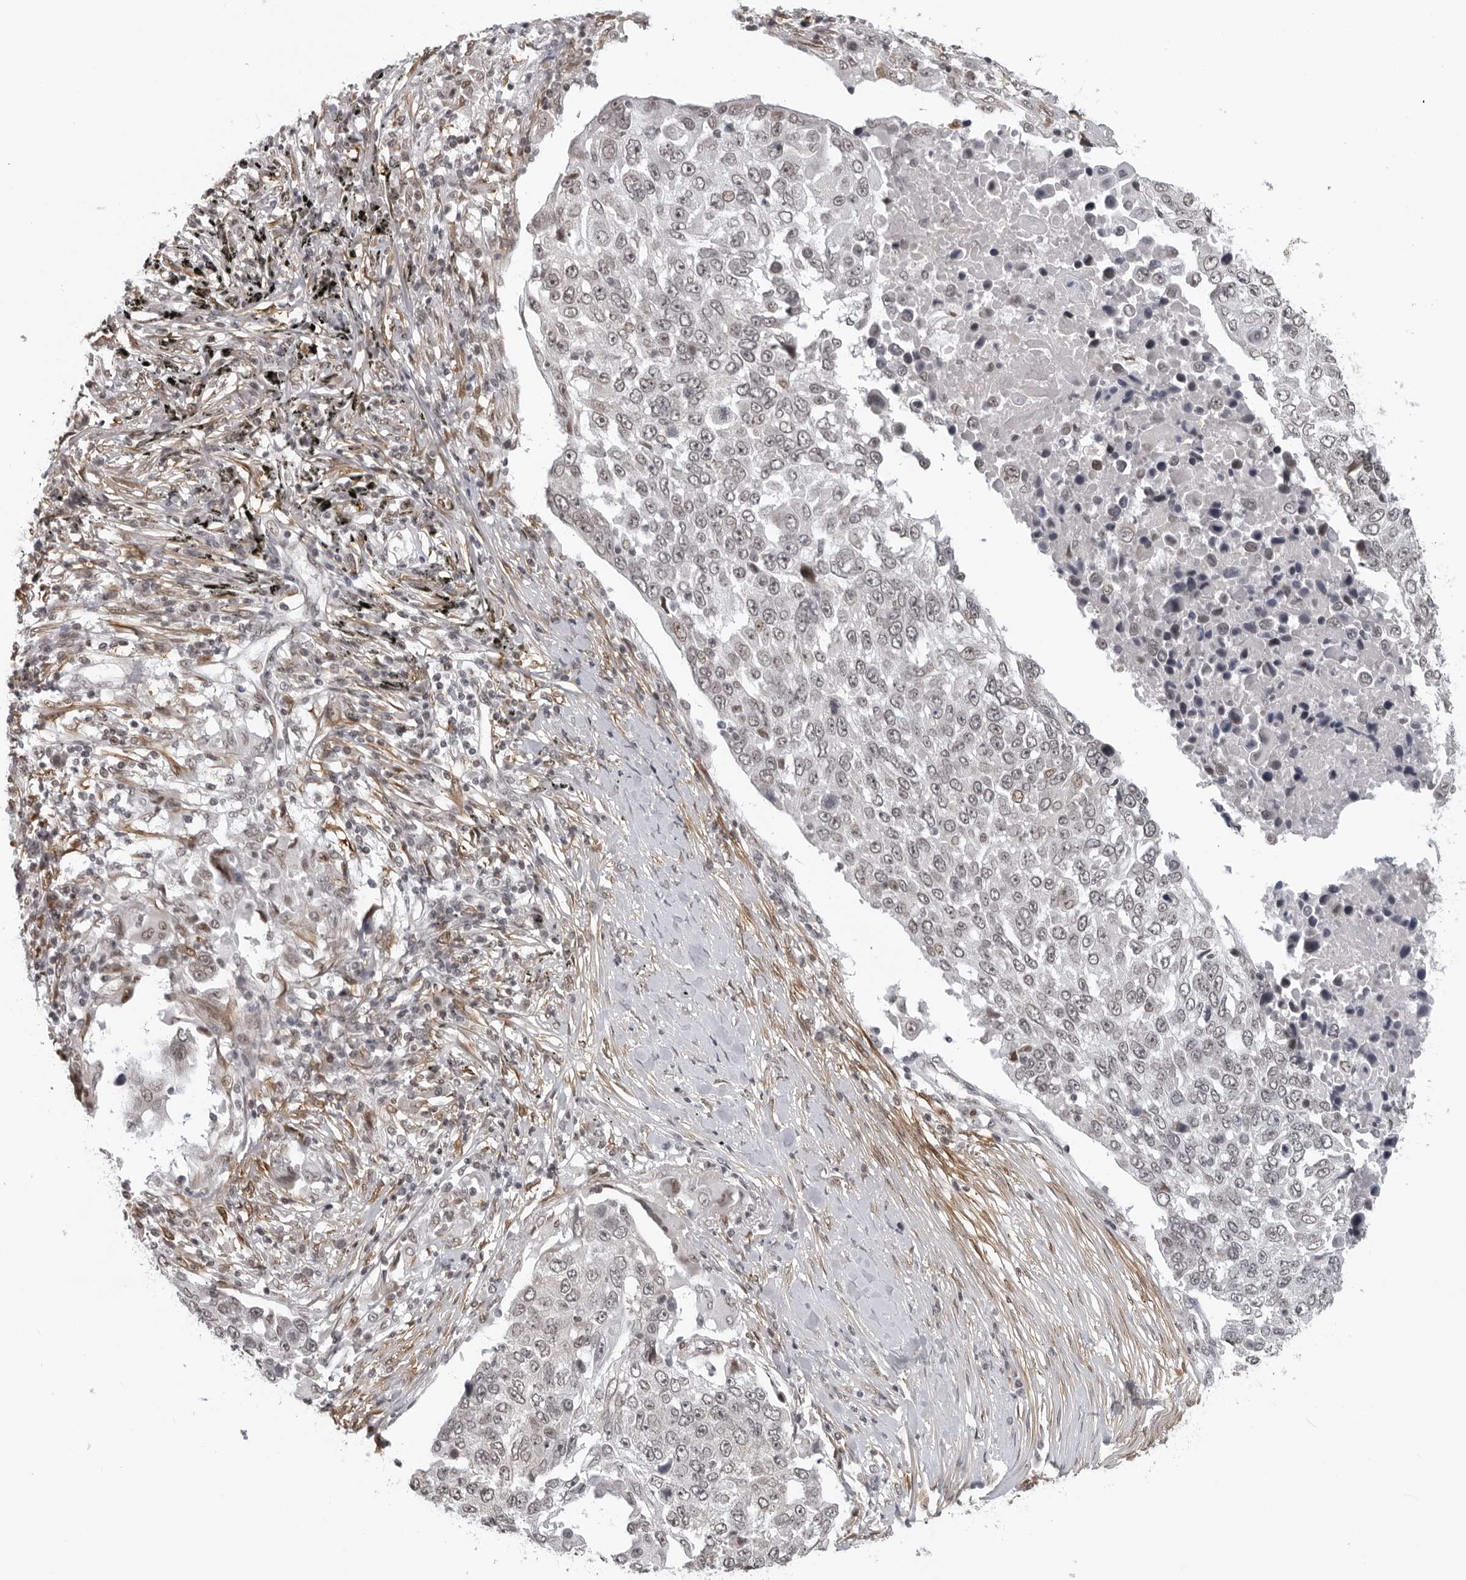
{"staining": {"intensity": "weak", "quantity": "<25%", "location": "nuclear"}, "tissue": "lung cancer", "cell_type": "Tumor cells", "image_type": "cancer", "snomed": [{"axis": "morphology", "description": "Squamous cell carcinoma, NOS"}, {"axis": "topography", "description": "Lung"}], "caption": "The histopathology image shows no staining of tumor cells in squamous cell carcinoma (lung). (DAB (3,3'-diaminobenzidine) IHC visualized using brightfield microscopy, high magnification).", "gene": "MAF", "patient": {"sex": "male", "age": 66}}